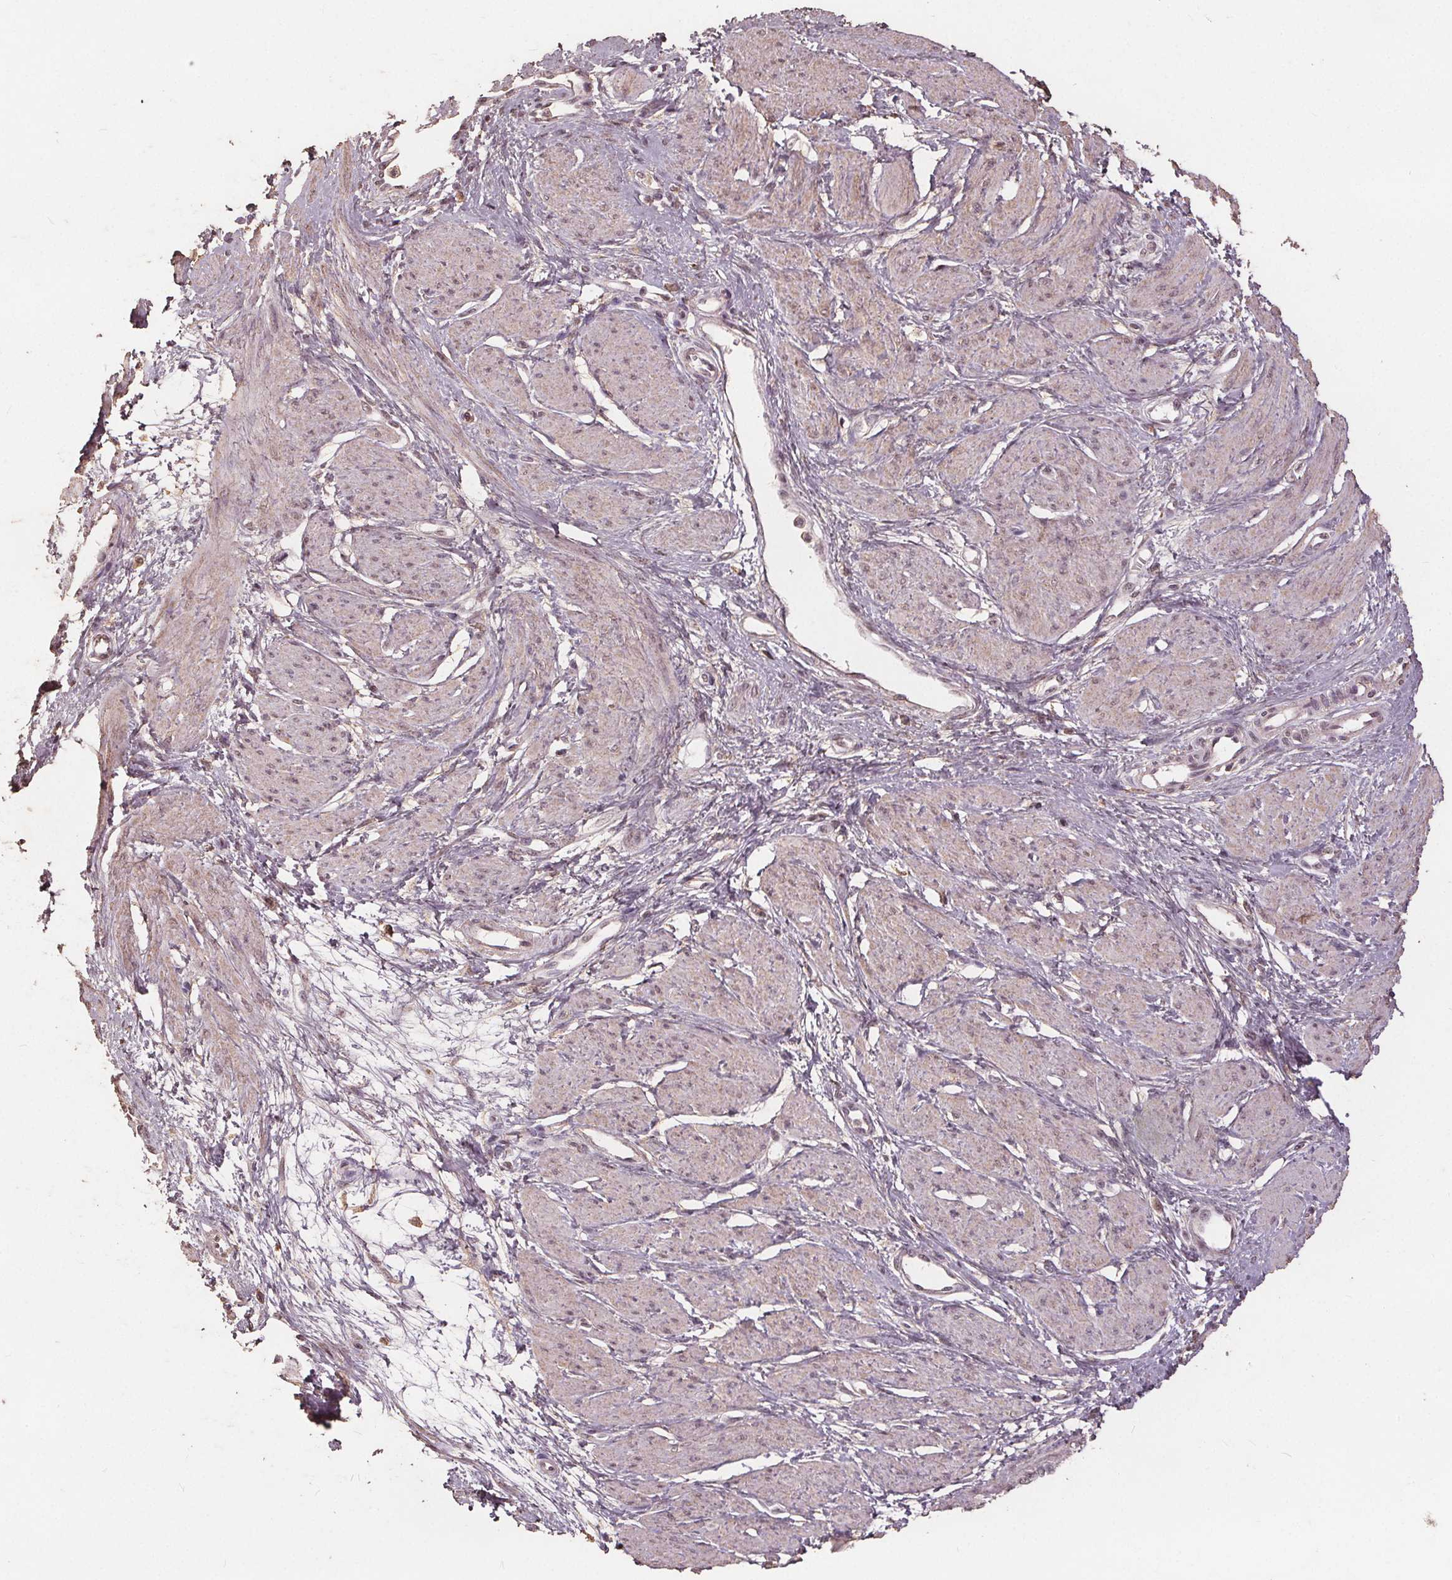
{"staining": {"intensity": "weak", "quantity": "<25%", "location": "nuclear"}, "tissue": "smooth muscle", "cell_type": "Smooth muscle cells", "image_type": "normal", "snomed": [{"axis": "morphology", "description": "Normal tissue, NOS"}, {"axis": "topography", "description": "Smooth muscle"}, {"axis": "topography", "description": "Uterus"}], "caption": "There is no significant staining in smooth muscle cells of smooth muscle. (Immunohistochemistry (ihc), brightfield microscopy, high magnification).", "gene": "DSG3", "patient": {"sex": "female", "age": 39}}